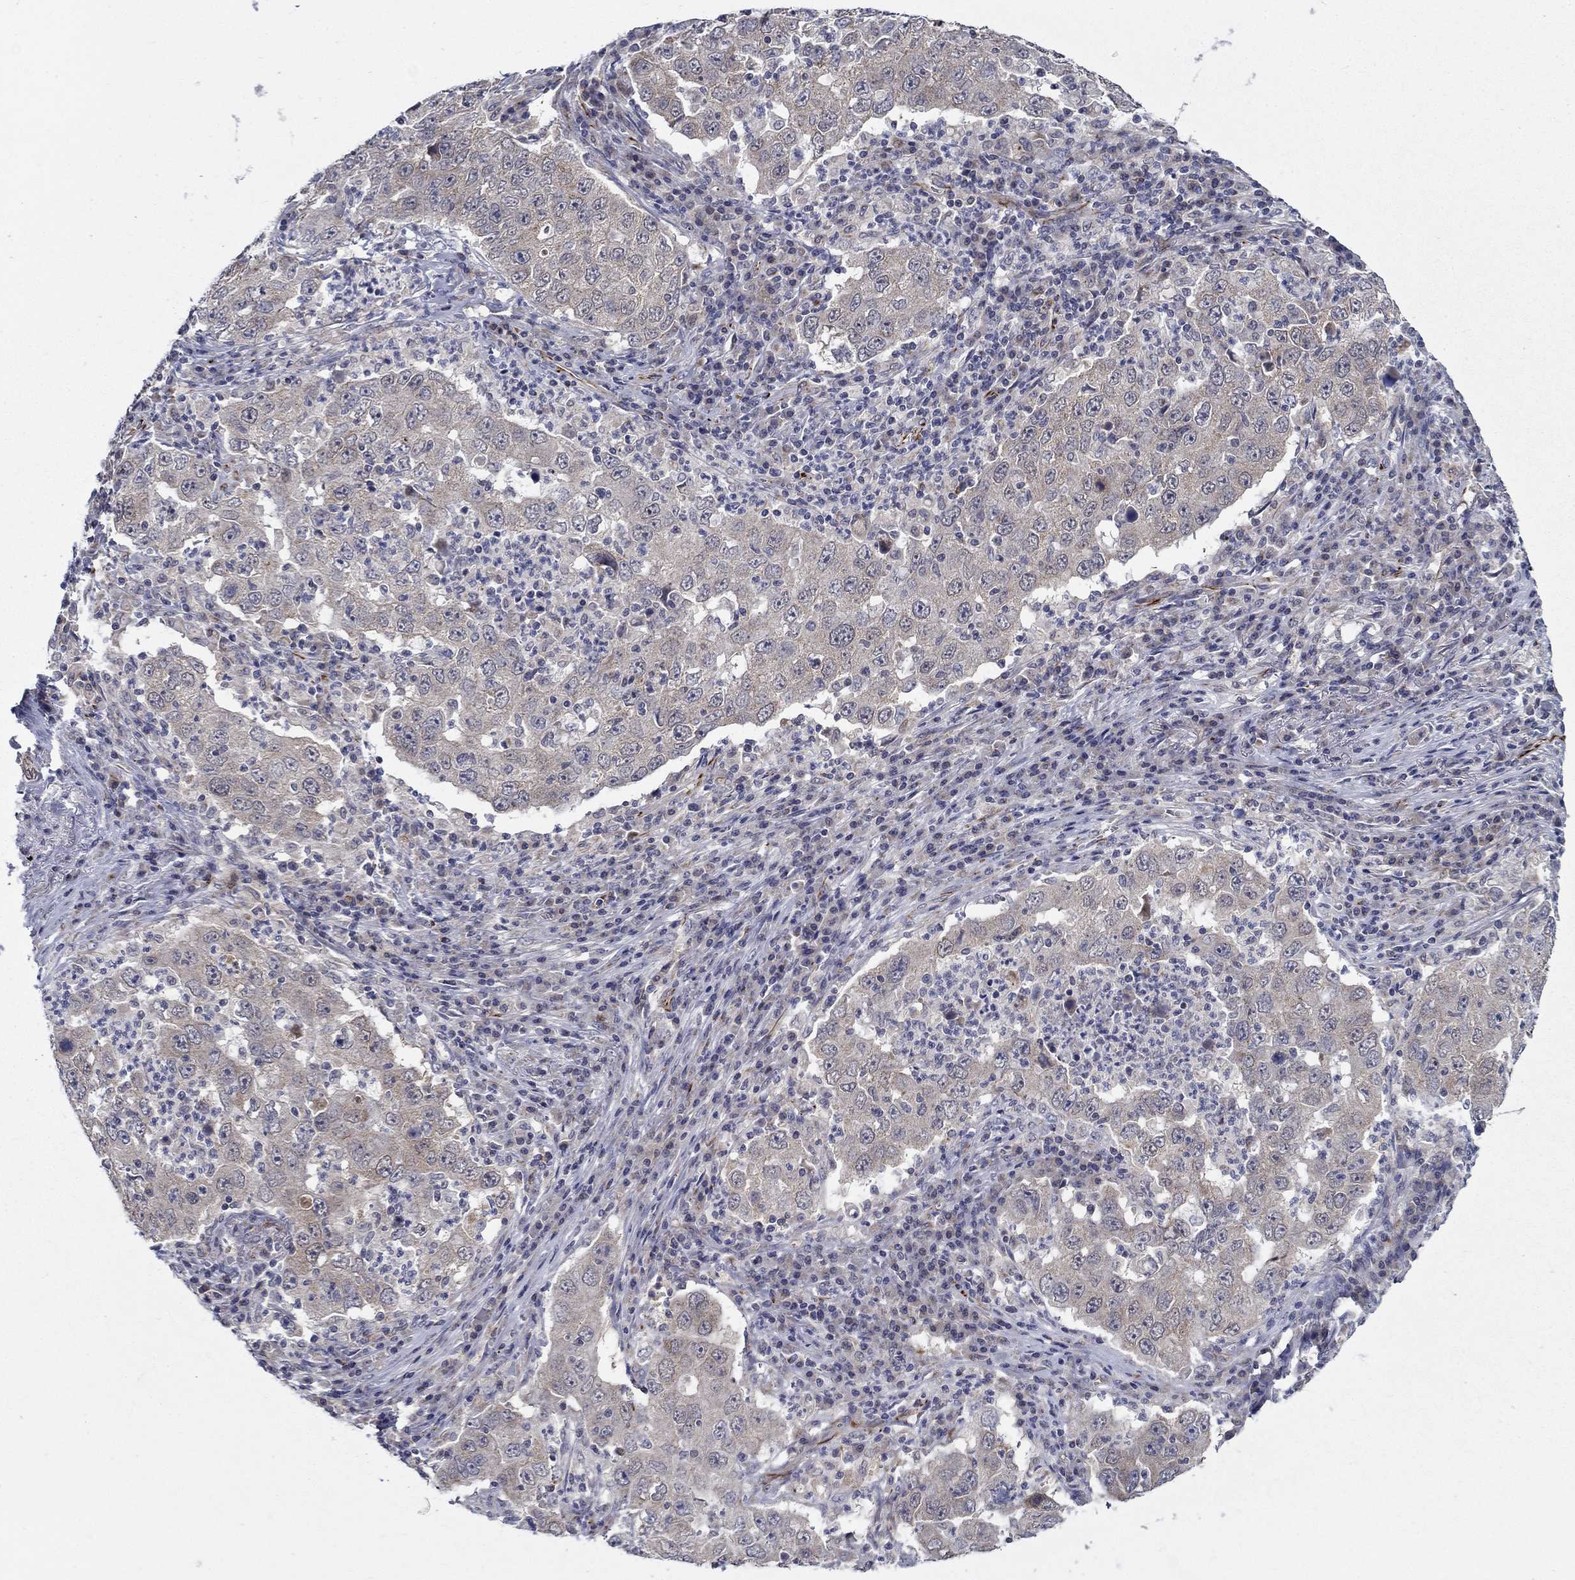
{"staining": {"intensity": "moderate", "quantity": "<25%", "location": "cytoplasmic/membranous"}, "tissue": "lung cancer", "cell_type": "Tumor cells", "image_type": "cancer", "snomed": [{"axis": "morphology", "description": "Adenocarcinoma, NOS"}, {"axis": "topography", "description": "Lung"}], "caption": "A high-resolution histopathology image shows immunohistochemistry staining of lung cancer, which demonstrates moderate cytoplasmic/membranous positivity in approximately <25% of tumor cells.", "gene": "LACTB2", "patient": {"sex": "male", "age": 73}}